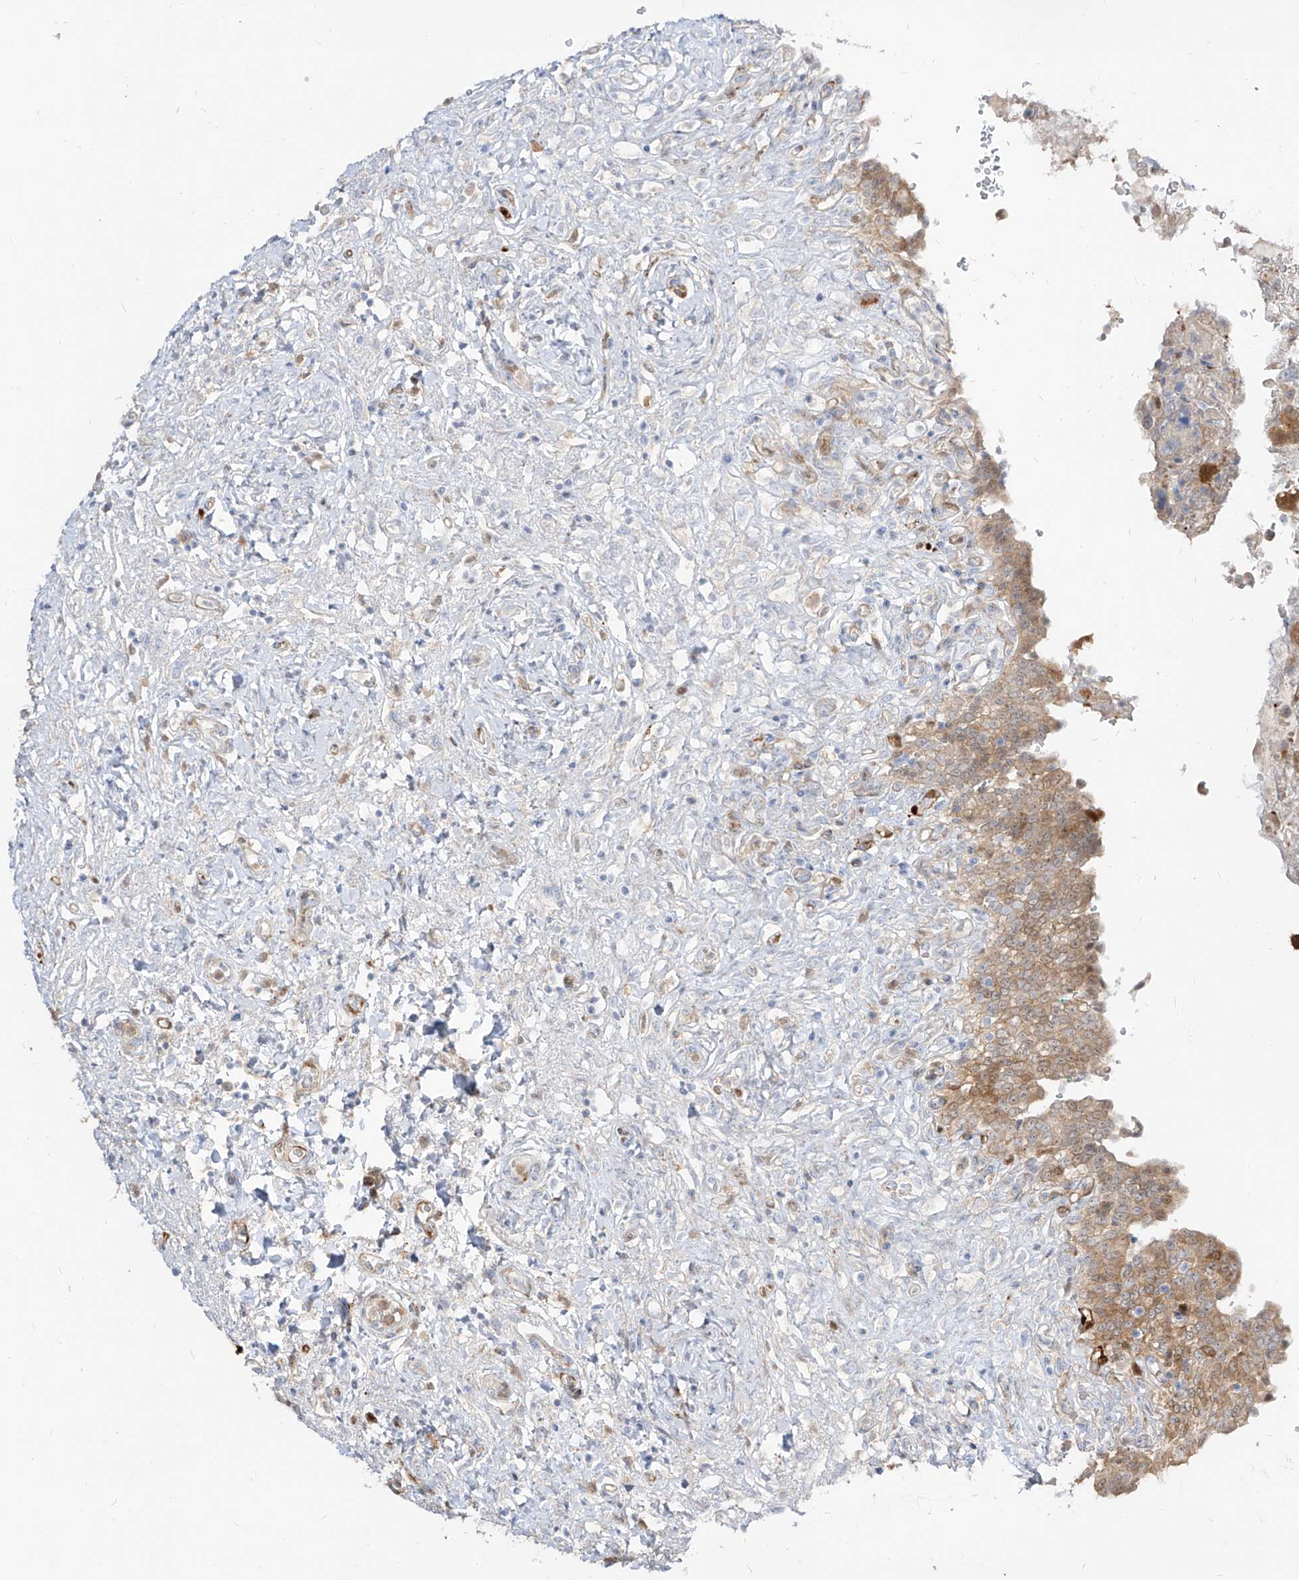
{"staining": {"intensity": "weak", "quantity": "25%-75%", "location": "cytoplasmic/membranous"}, "tissue": "urinary bladder", "cell_type": "Urothelial cells", "image_type": "normal", "snomed": [{"axis": "morphology", "description": "Urothelial carcinoma, High grade"}, {"axis": "topography", "description": "Urinary bladder"}], "caption": "This is a micrograph of immunohistochemistry staining of normal urinary bladder, which shows weak positivity in the cytoplasmic/membranous of urothelial cells.", "gene": "KYNU", "patient": {"sex": "male", "age": 46}}